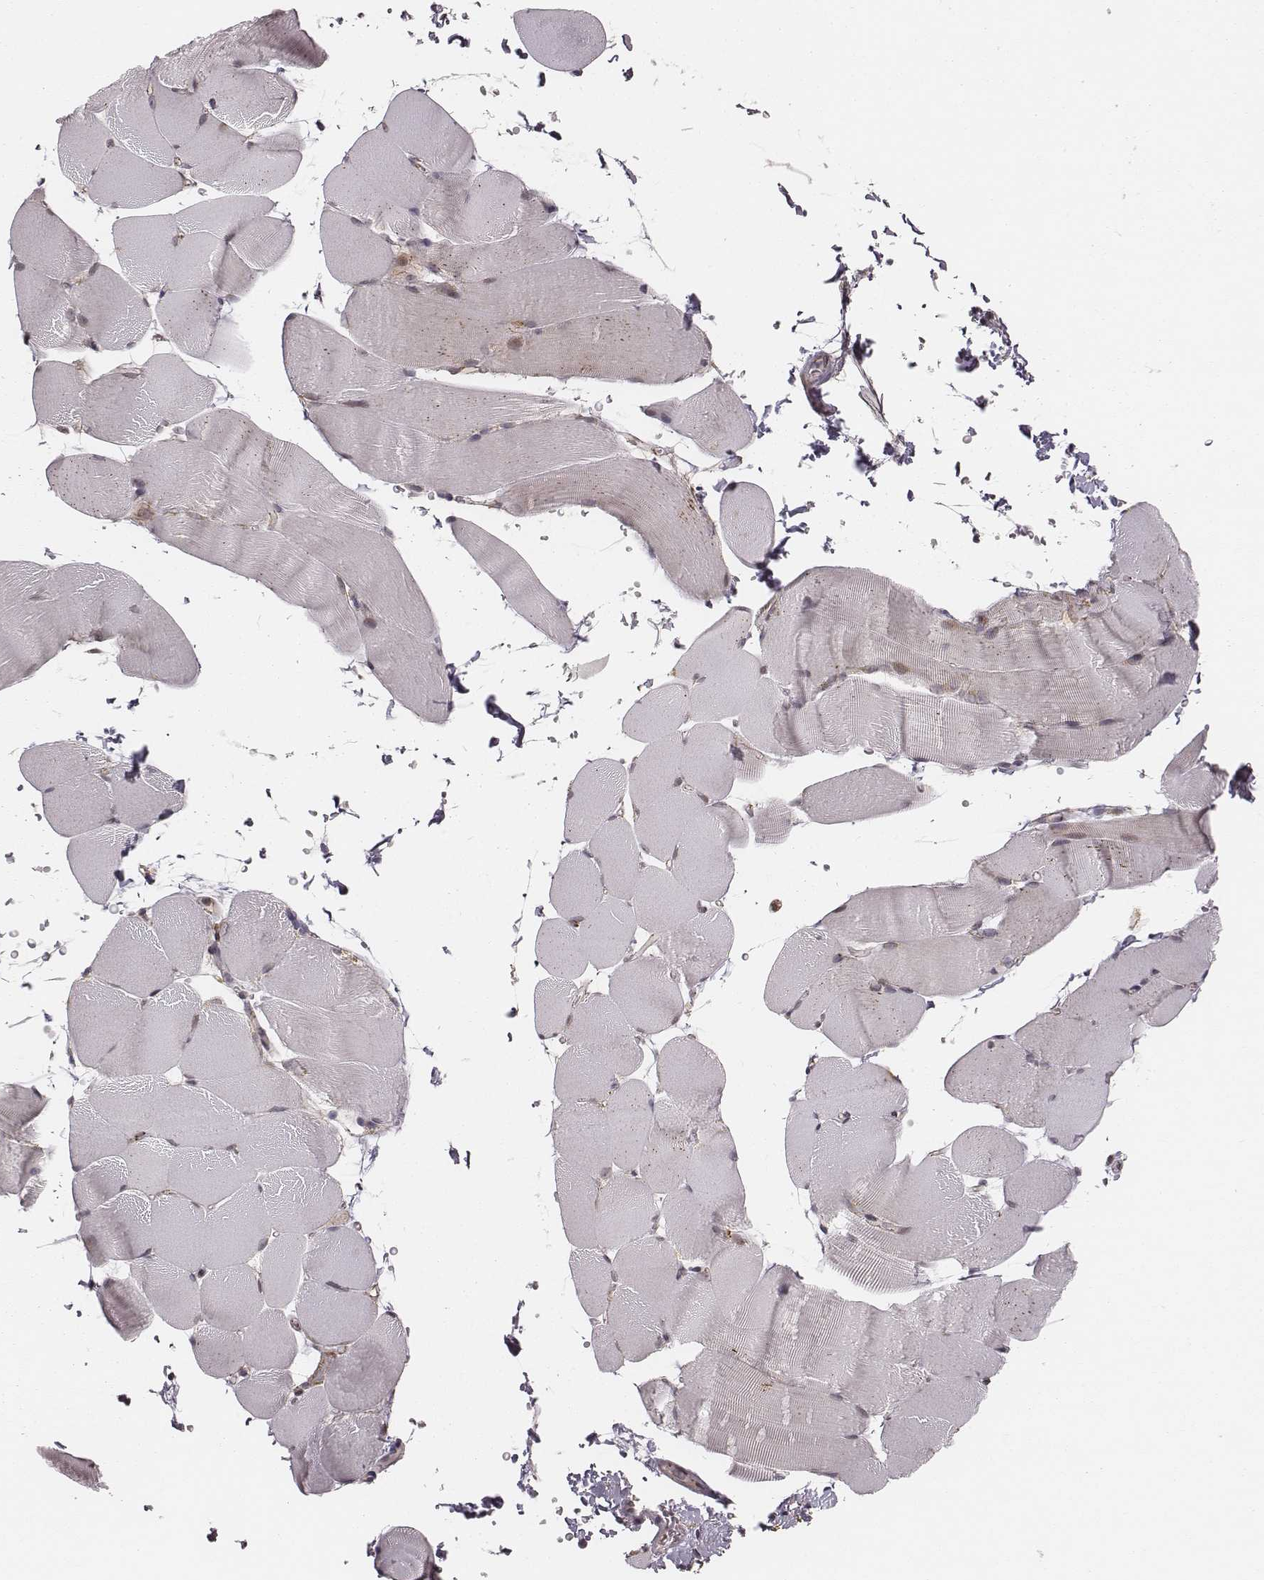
{"staining": {"intensity": "negative", "quantity": "none", "location": "none"}, "tissue": "skeletal muscle", "cell_type": "Myocytes", "image_type": "normal", "snomed": [{"axis": "morphology", "description": "Normal tissue, NOS"}, {"axis": "topography", "description": "Skeletal muscle"}], "caption": "Immunohistochemistry of unremarkable human skeletal muscle demonstrates no staining in myocytes. (DAB immunohistochemistry (IHC) with hematoxylin counter stain).", "gene": "WDR59", "patient": {"sex": "female", "age": 37}}